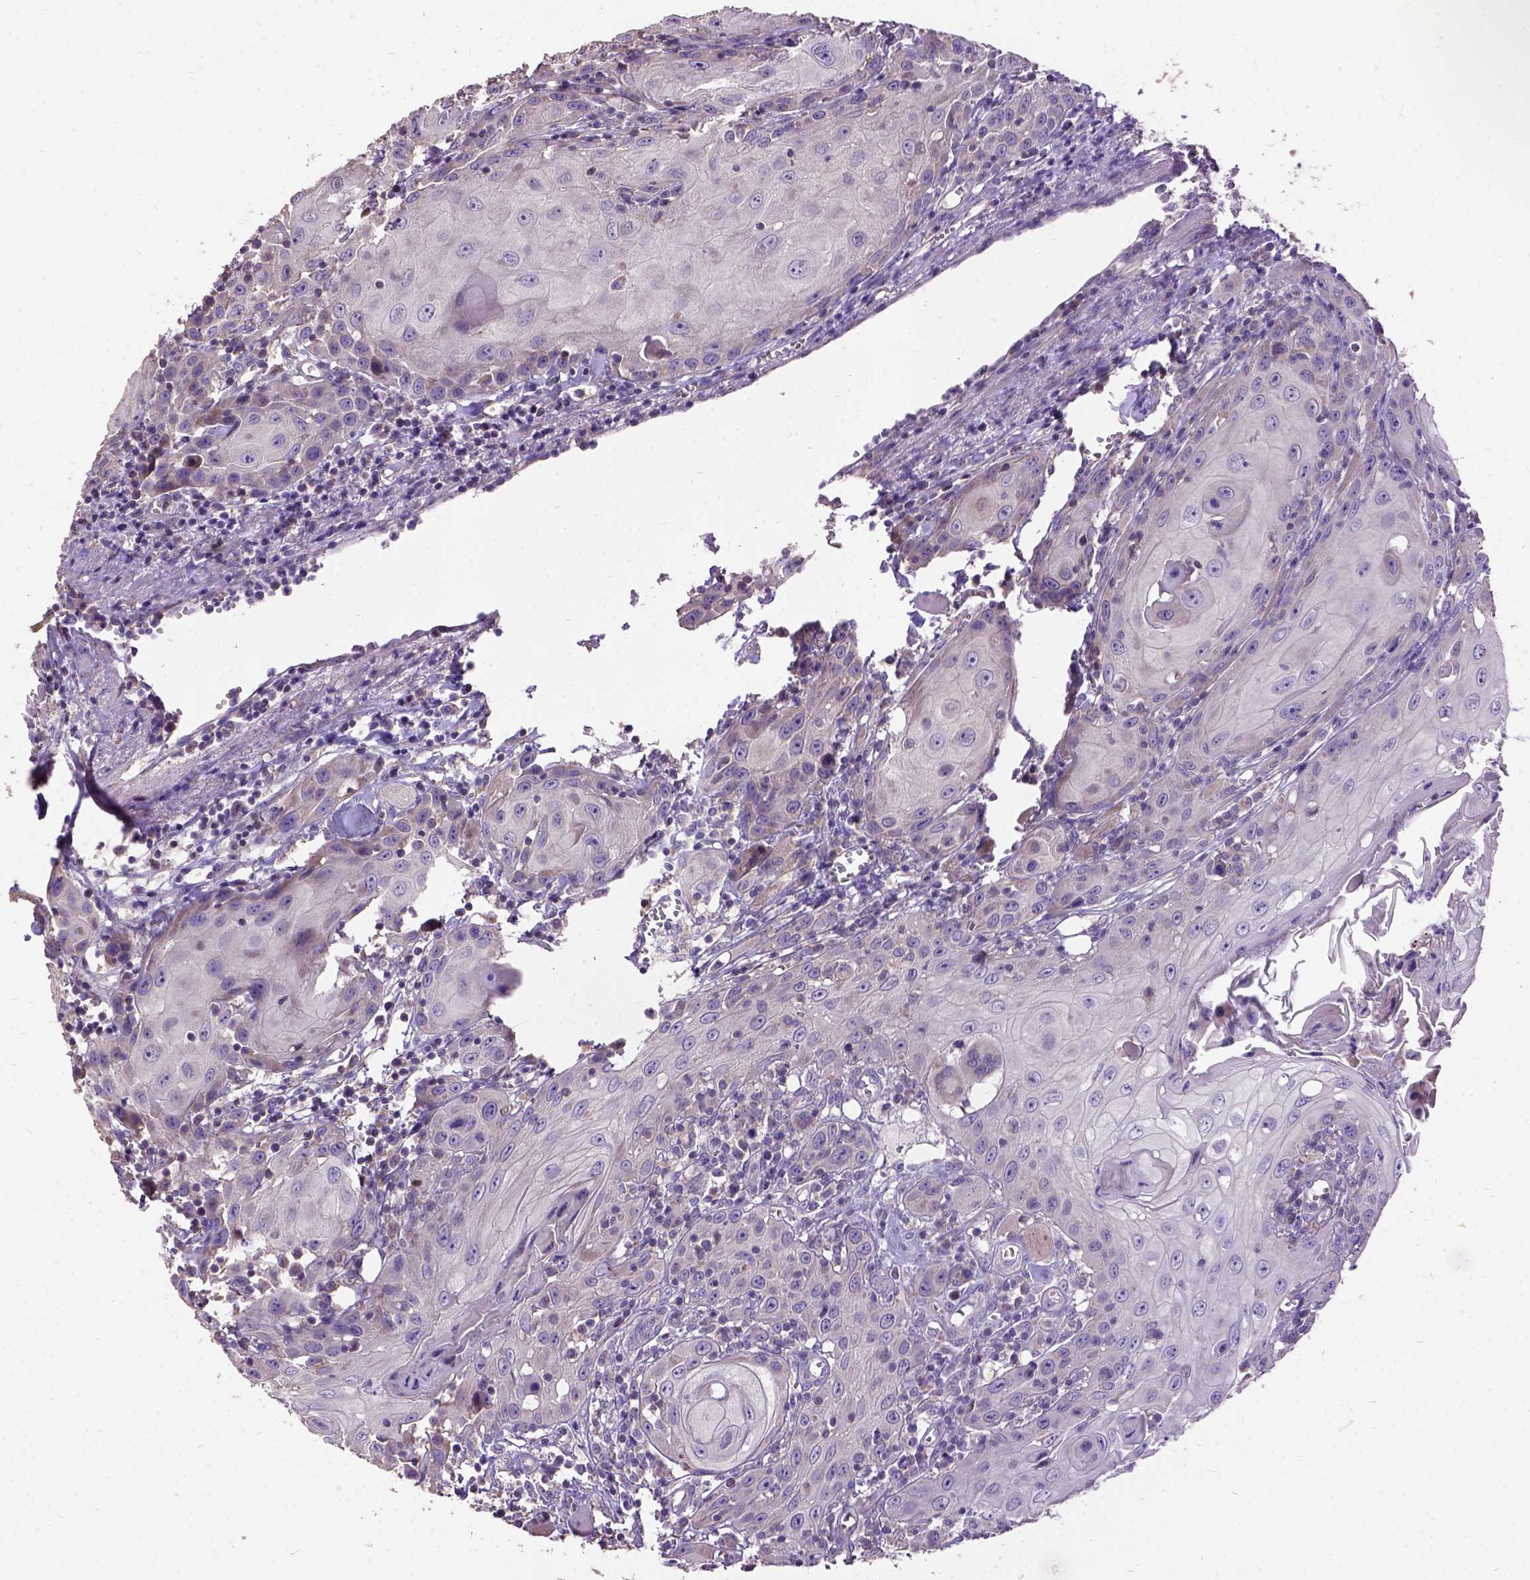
{"staining": {"intensity": "weak", "quantity": ">75%", "location": "cytoplasmic/membranous"}, "tissue": "head and neck cancer", "cell_type": "Tumor cells", "image_type": "cancer", "snomed": [{"axis": "morphology", "description": "Squamous cell carcinoma, NOS"}, {"axis": "topography", "description": "Head-Neck"}], "caption": "Immunohistochemistry histopathology image of neoplastic tissue: human squamous cell carcinoma (head and neck) stained using immunohistochemistry reveals low levels of weak protein expression localized specifically in the cytoplasmic/membranous of tumor cells, appearing as a cytoplasmic/membranous brown color.", "gene": "DQX1", "patient": {"sex": "female", "age": 80}}